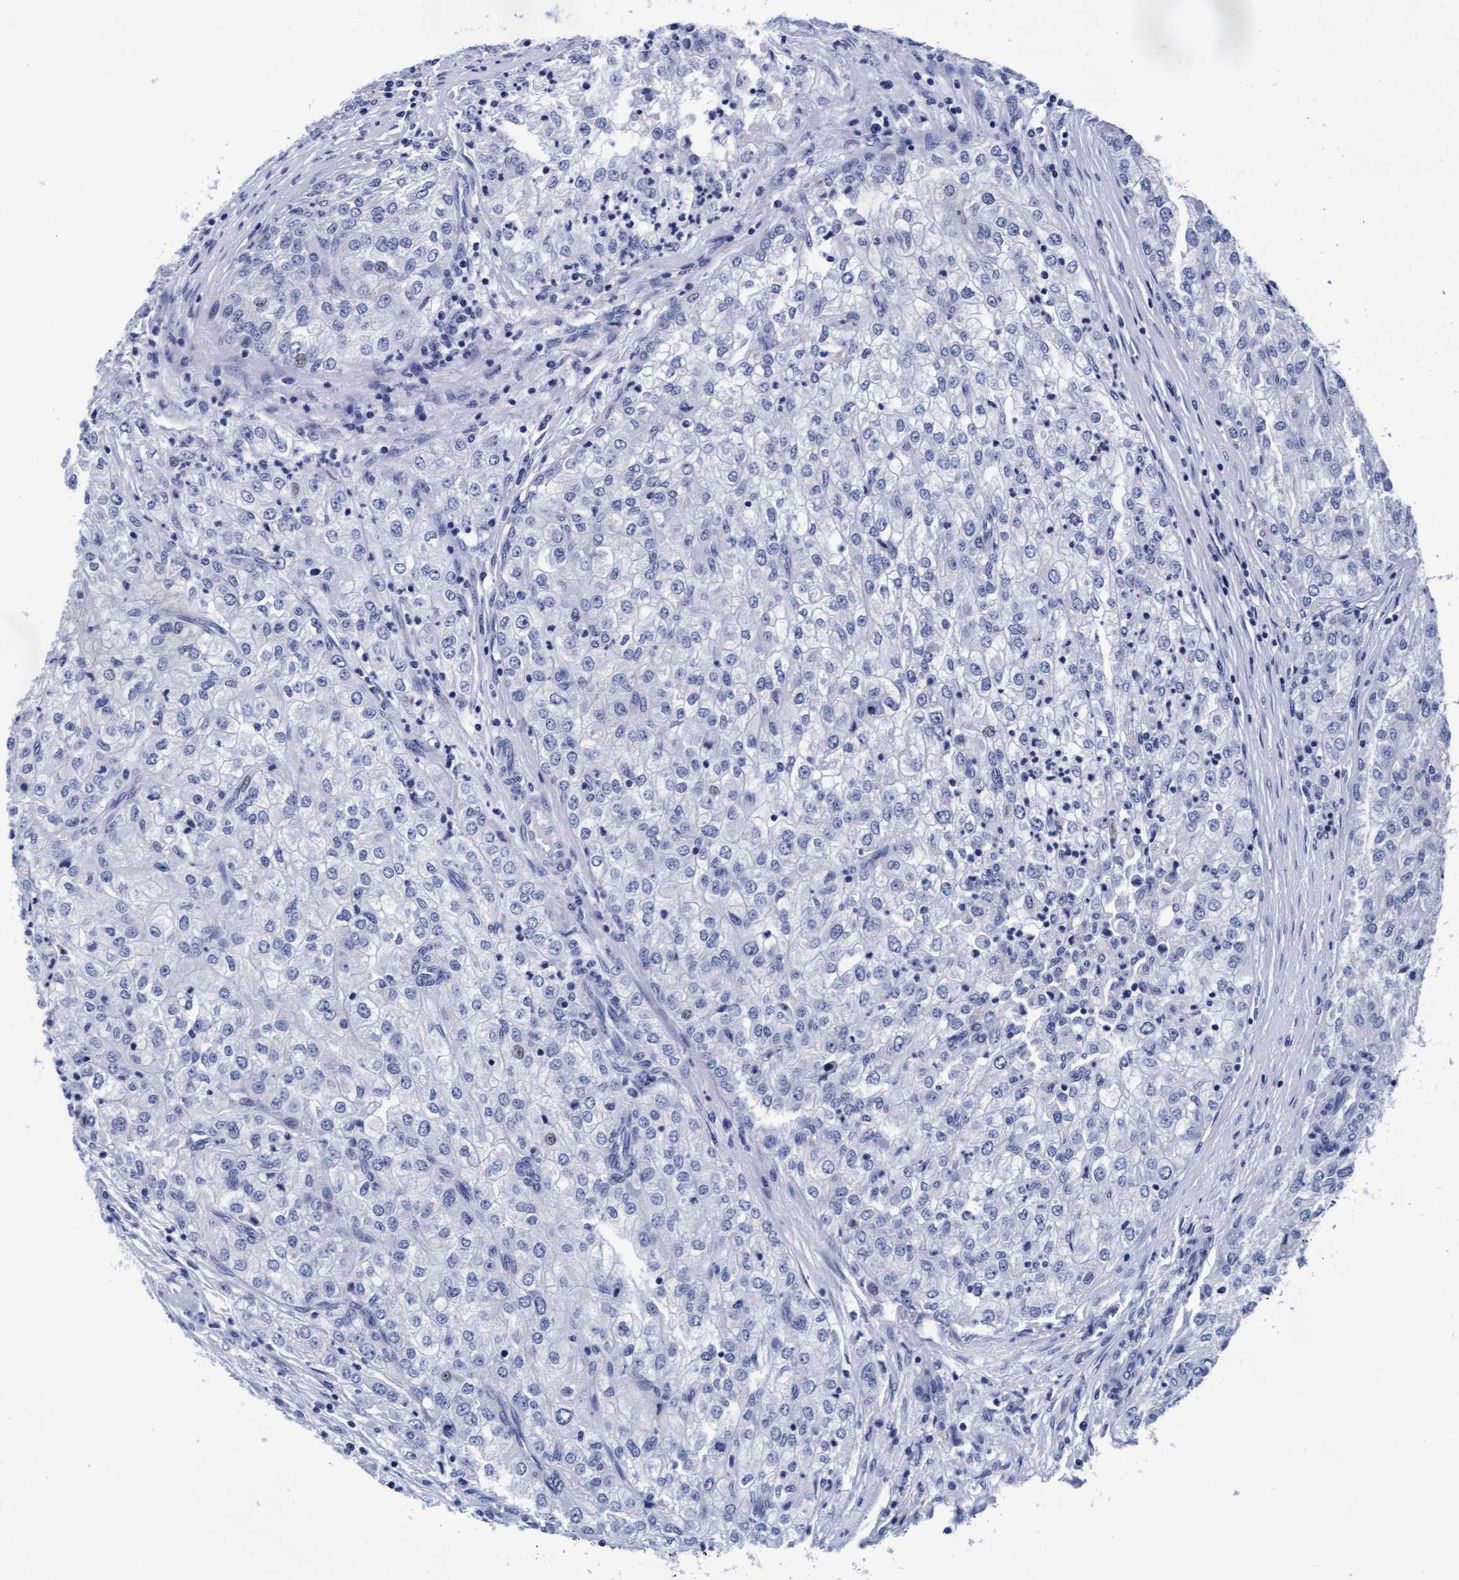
{"staining": {"intensity": "negative", "quantity": "none", "location": "none"}, "tissue": "renal cancer", "cell_type": "Tumor cells", "image_type": "cancer", "snomed": [{"axis": "morphology", "description": "Adenocarcinoma, NOS"}, {"axis": "topography", "description": "Kidney"}], "caption": "Immunohistochemistry histopathology image of neoplastic tissue: human renal adenocarcinoma stained with DAB (3,3'-diaminobenzidine) demonstrates no significant protein positivity in tumor cells. (Brightfield microscopy of DAB IHC at high magnification).", "gene": "ARSG", "patient": {"sex": "female", "age": 54}}